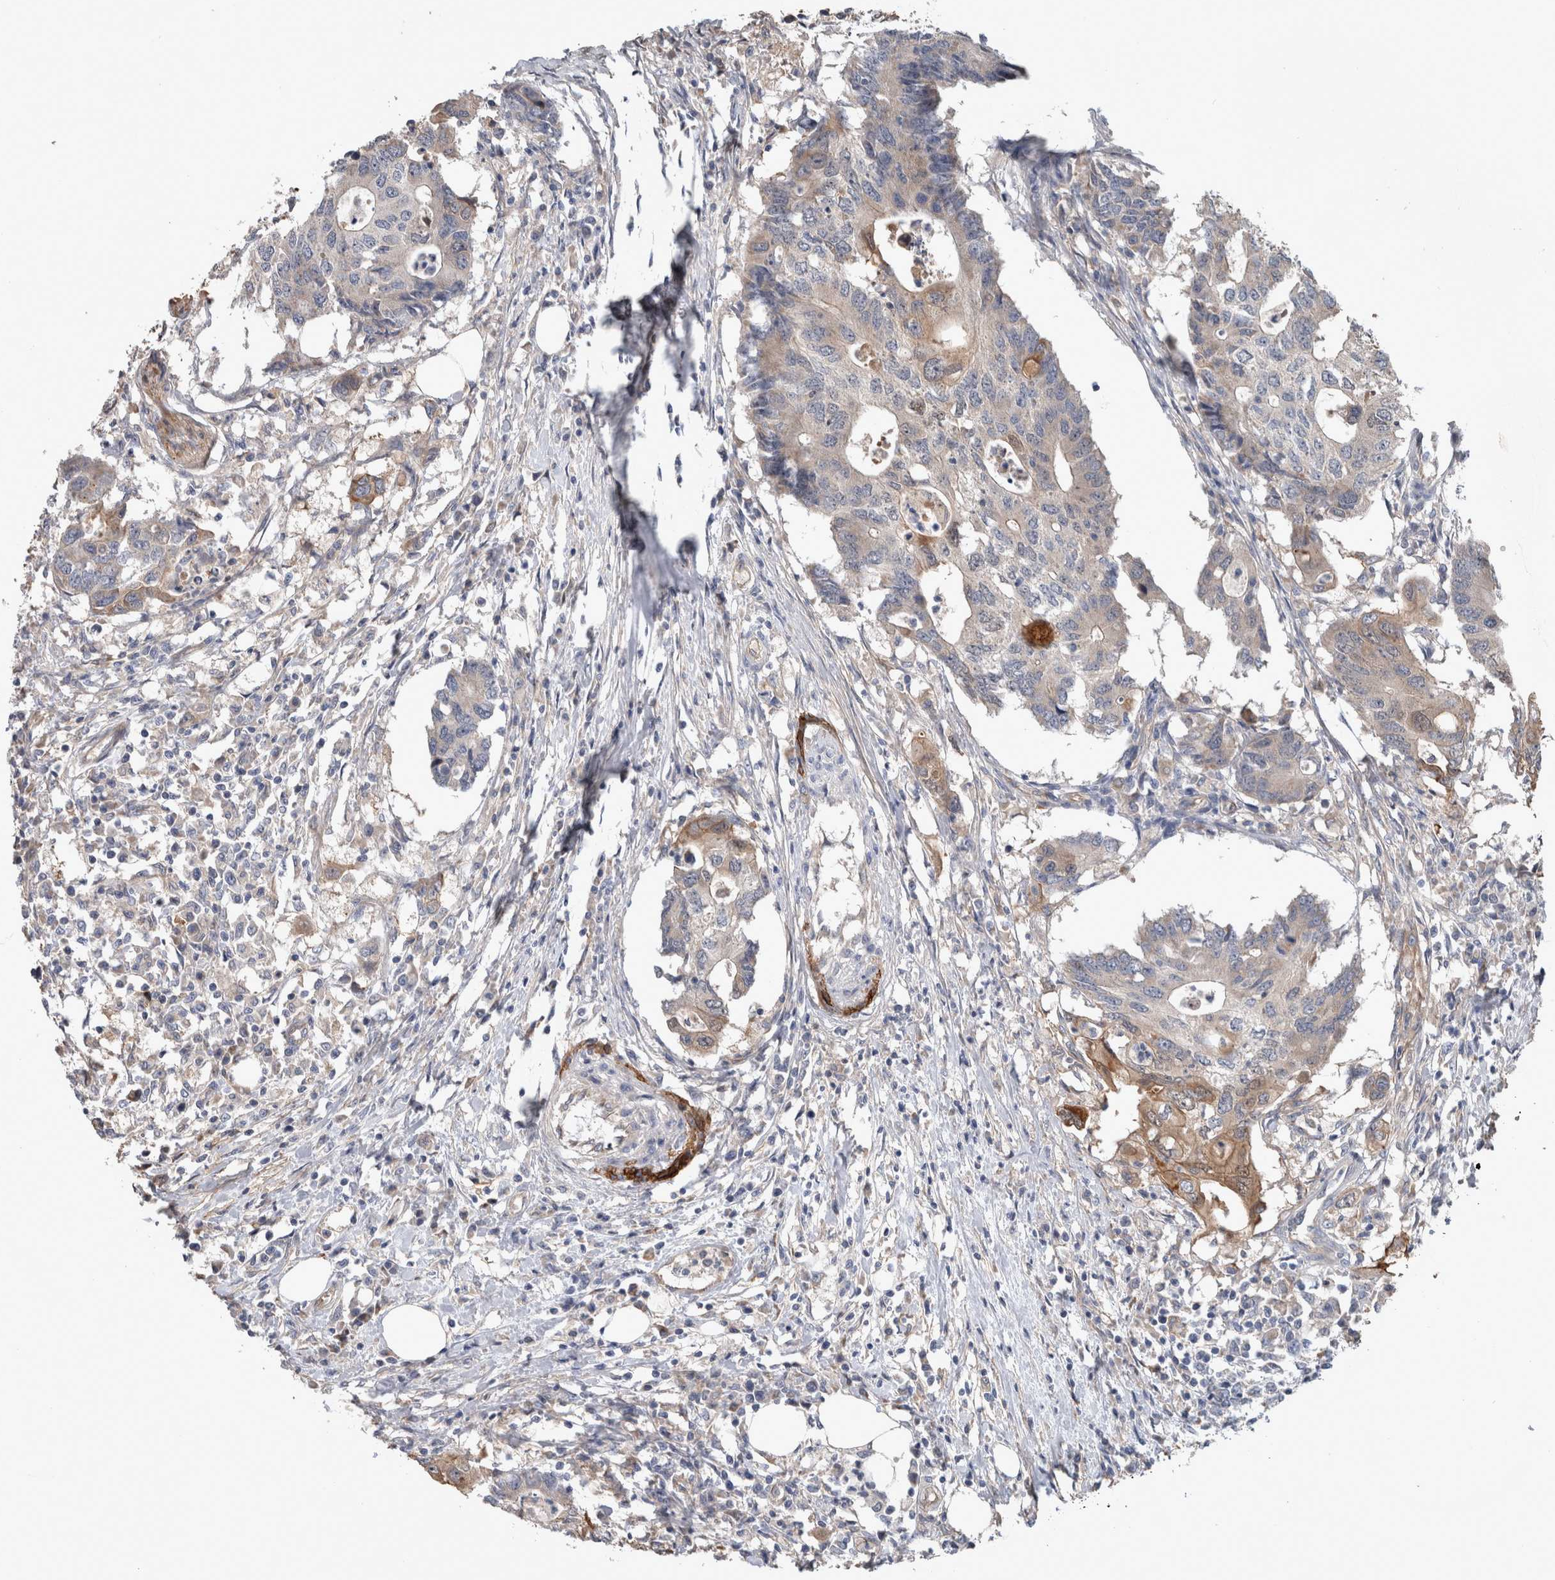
{"staining": {"intensity": "moderate", "quantity": "<25%", "location": "cytoplasmic/membranous"}, "tissue": "colorectal cancer", "cell_type": "Tumor cells", "image_type": "cancer", "snomed": [{"axis": "morphology", "description": "Adenocarcinoma, NOS"}, {"axis": "topography", "description": "Colon"}], "caption": "The image reveals staining of colorectal cancer (adenocarcinoma), revealing moderate cytoplasmic/membranous protein positivity (brown color) within tumor cells.", "gene": "BCAM", "patient": {"sex": "male", "age": 71}}